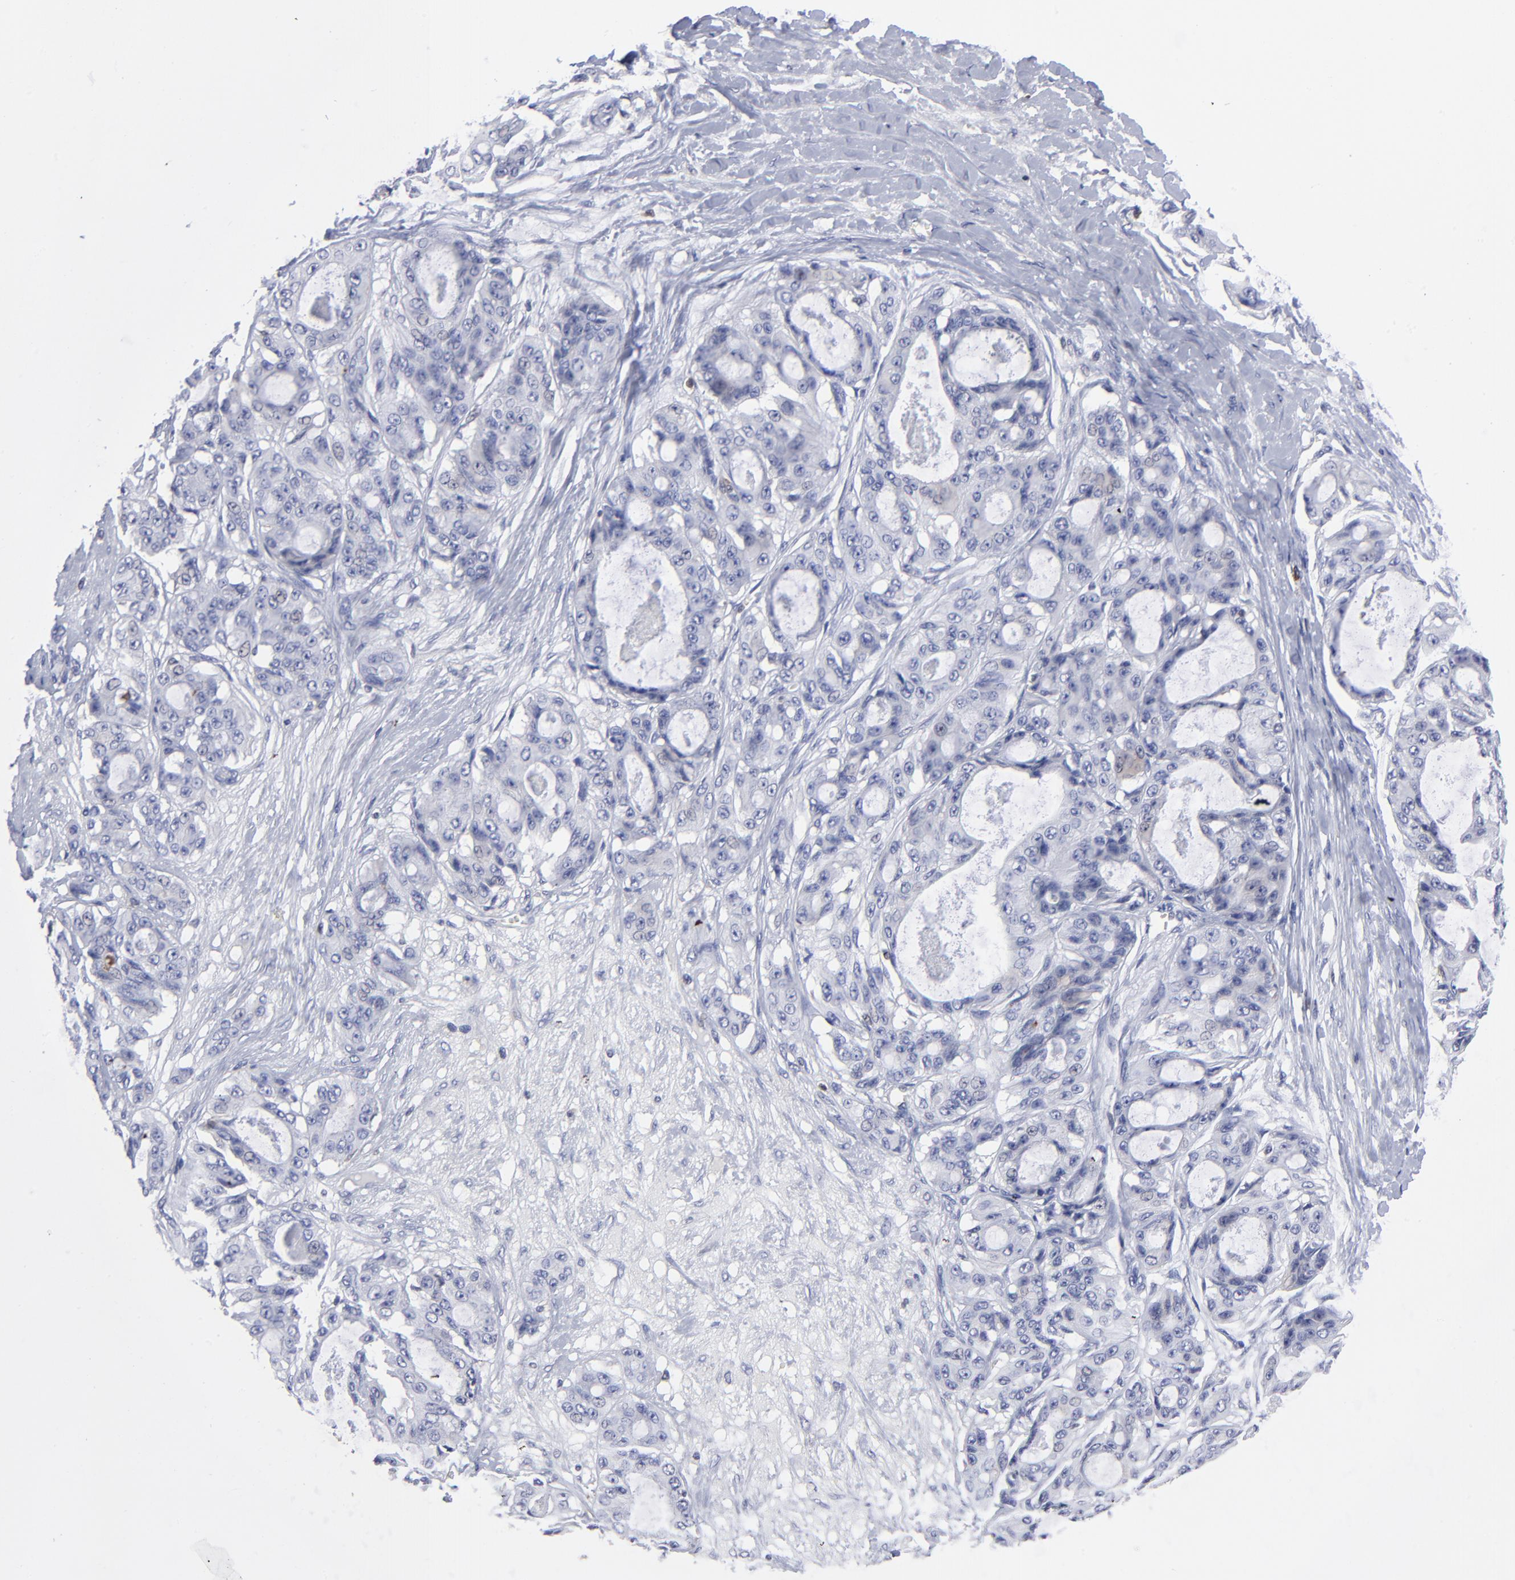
{"staining": {"intensity": "negative", "quantity": "none", "location": "none"}, "tissue": "ovarian cancer", "cell_type": "Tumor cells", "image_type": "cancer", "snomed": [{"axis": "morphology", "description": "Carcinoma, endometroid"}, {"axis": "topography", "description": "Ovary"}], "caption": "Micrograph shows no protein staining in tumor cells of ovarian cancer tissue.", "gene": "TBXT", "patient": {"sex": "female", "age": 61}}